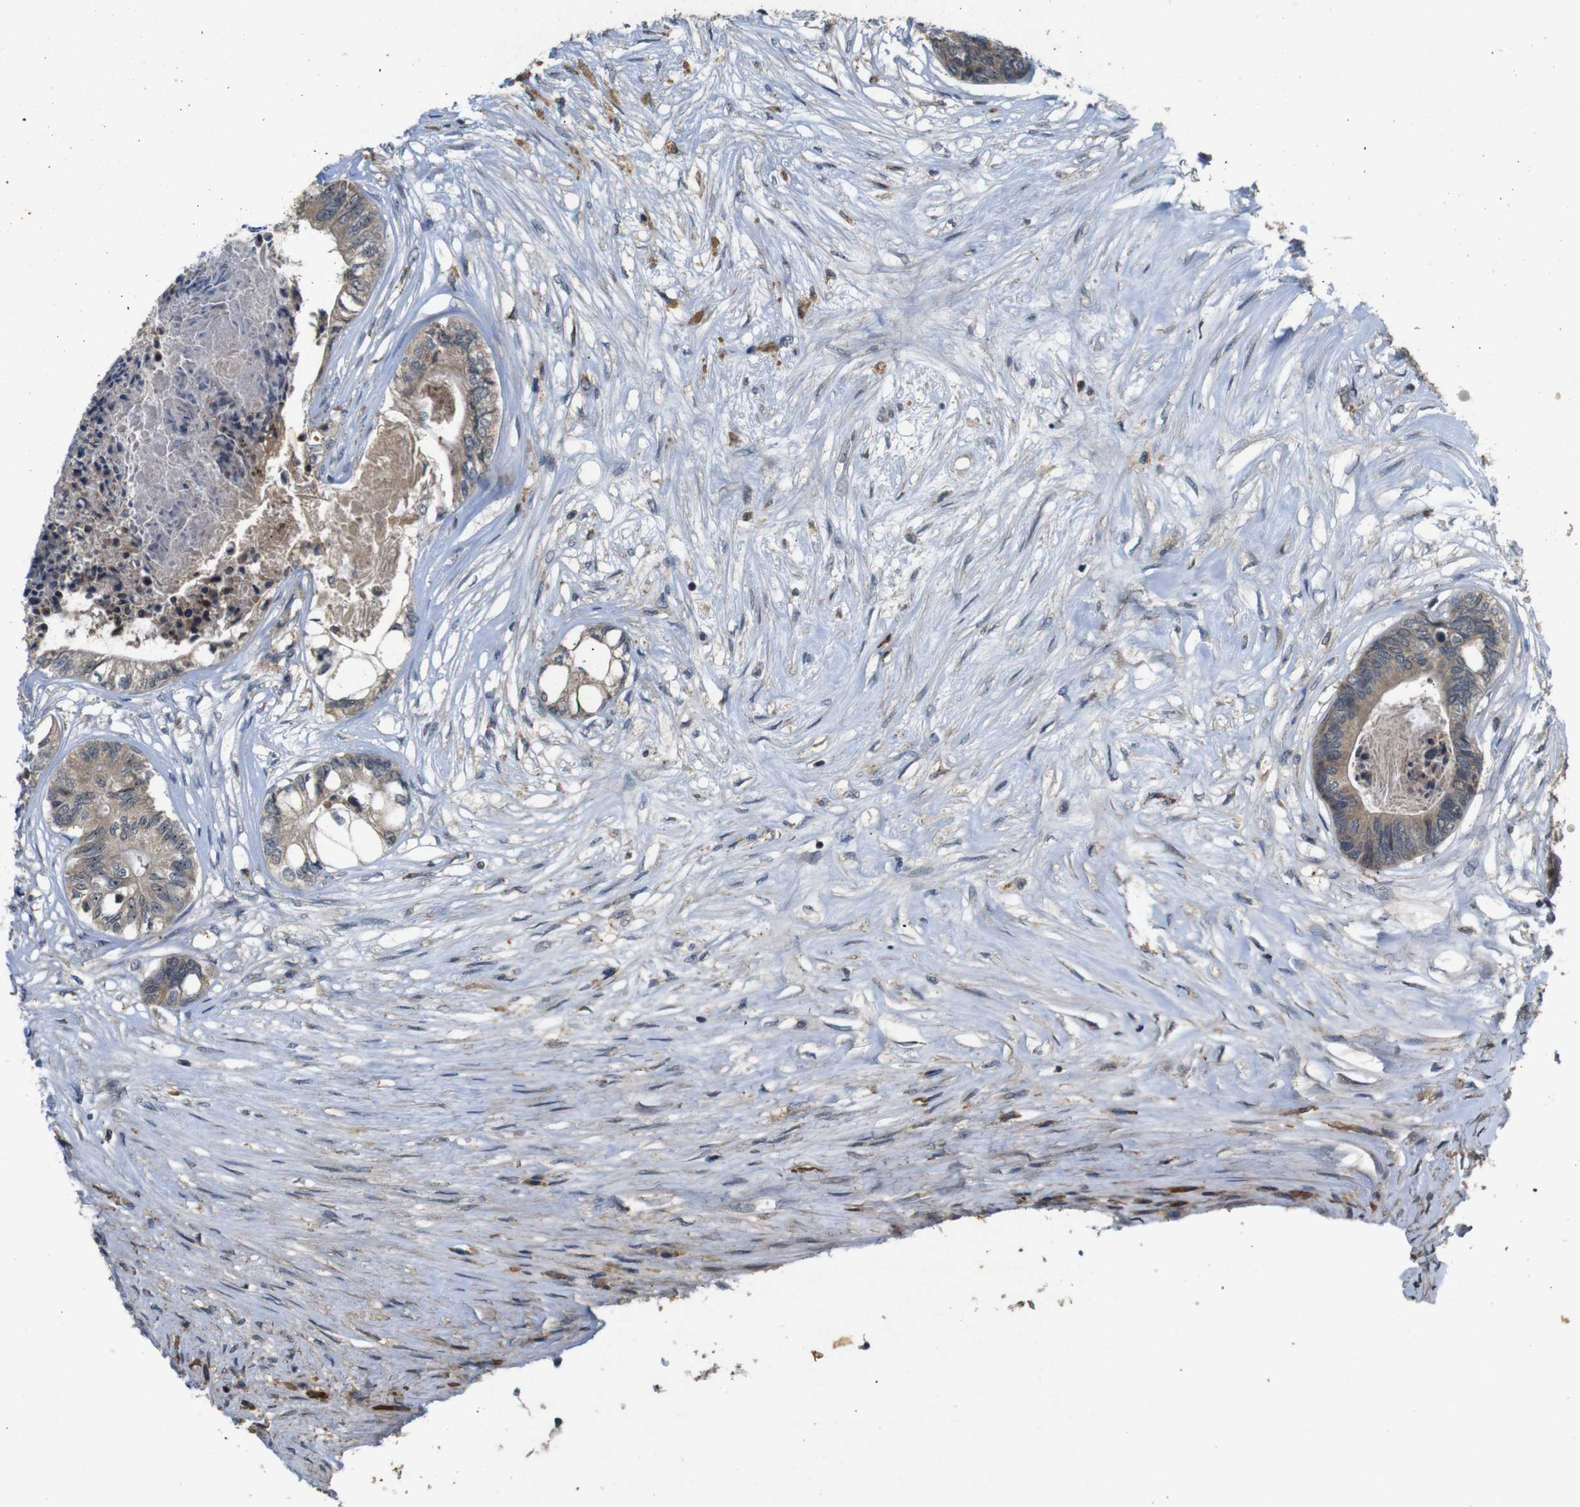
{"staining": {"intensity": "moderate", "quantity": ">75%", "location": "cytoplasmic/membranous"}, "tissue": "colorectal cancer", "cell_type": "Tumor cells", "image_type": "cancer", "snomed": [{"axis": "morphology", "description": "Adenocarcinoma, NOS"}, {"axis": "topography", "description": "Rectum"}], "caption": "Brown immunohistochemical staining in human colorectal cancer shows moderate cytoplasmic/membranous staining in approximately >75% of tumor cells.", "gene": "MAGI2", "patient": {"sex": "male", "age": 63}}